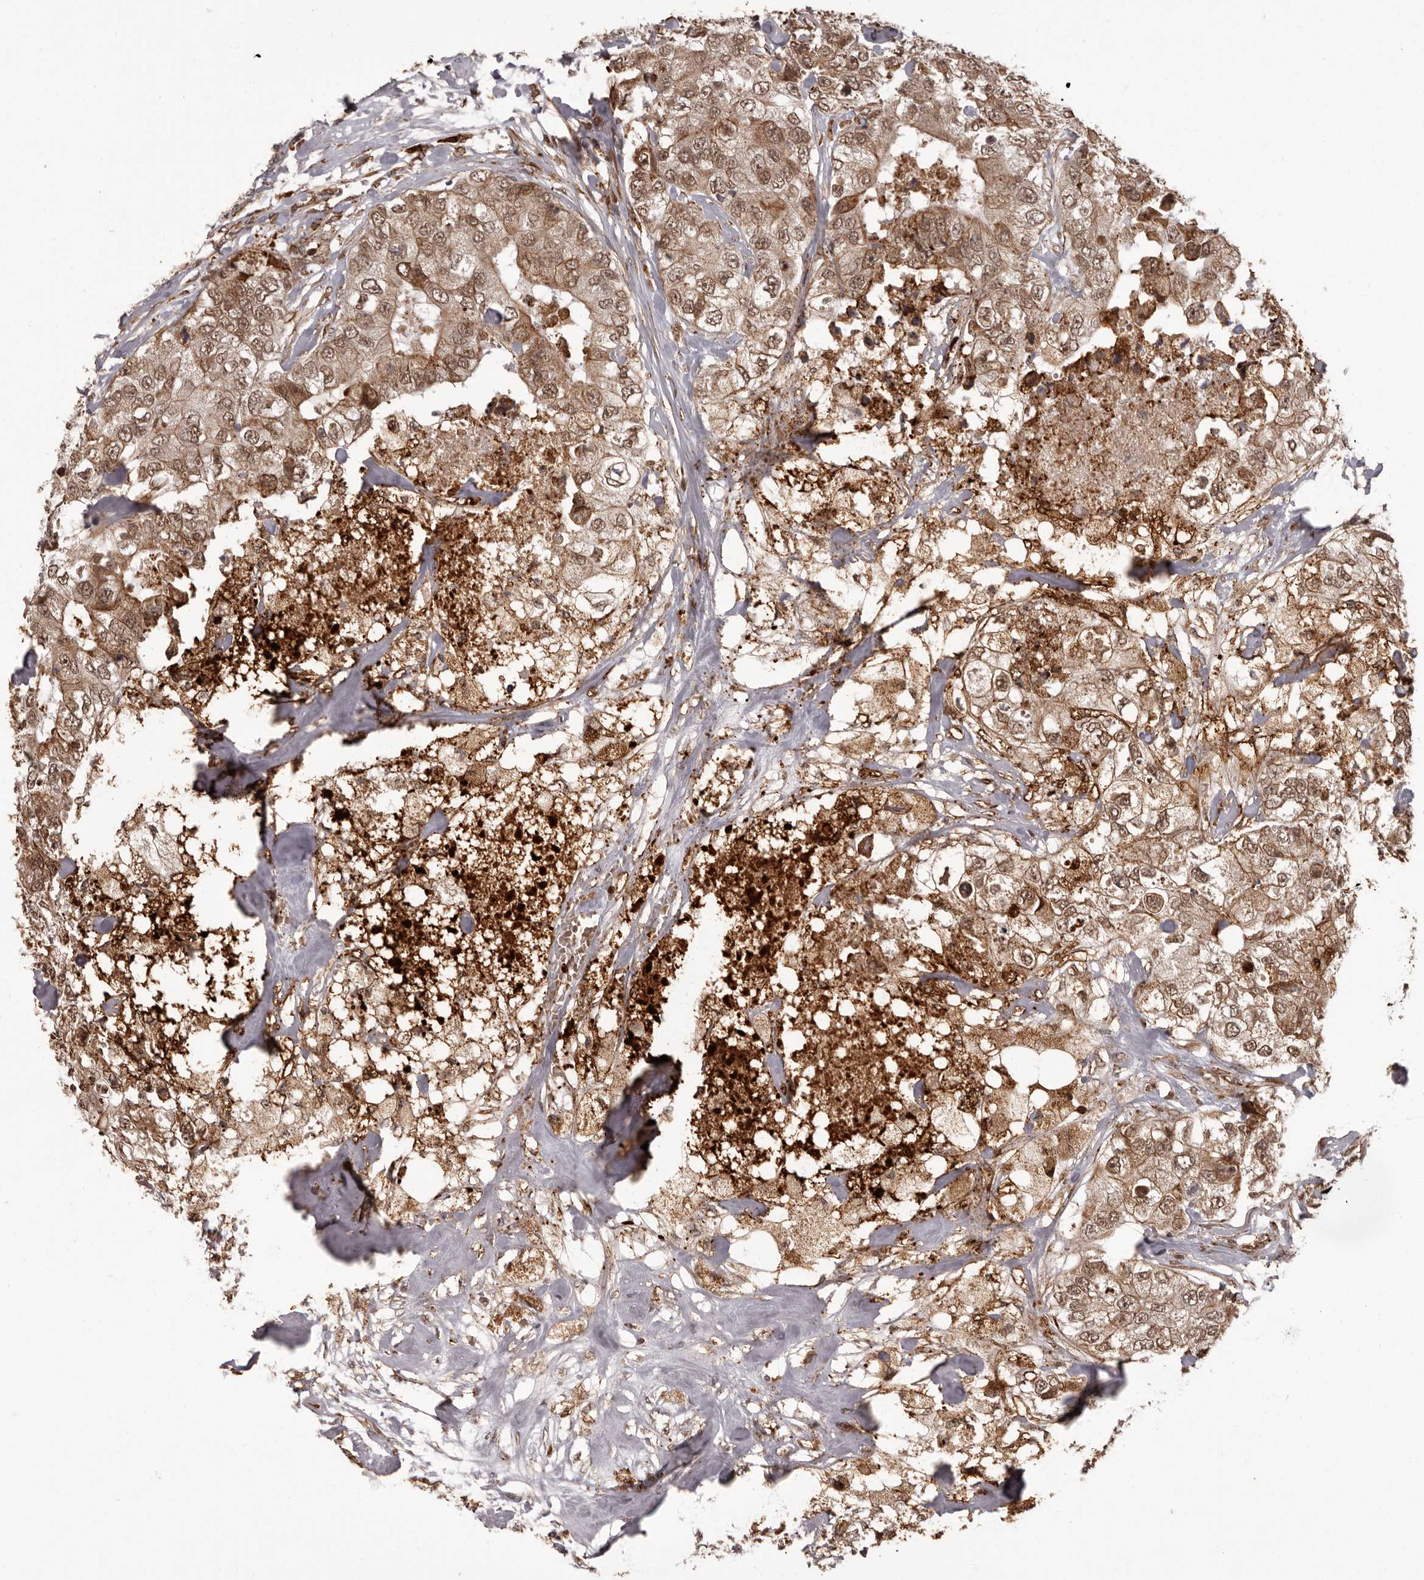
{"staining": {"intensity": "moderate", "quantity": ">75%", "location": "cytoplasmic/membranous,nuclear"}, "tissue": "breast cancer", "cell_type": "Tumor cells", "image_type": "cancer", "snomed": [{"axis": "morphology", "description": "Duct carcinoma"}, {"axis": "topography", "description": "Breast"}], "caption": "Moderate cytoplasmic/membranous and nuclear protein staining is seen in approximately >75% of tumor cells in invasive ductal carcinoma (breast). (Stains: DAB in brown, nuclei in blue, Microscopy: brightfield microscopy at high magnification).", "gene": "IL32", "patient": {"sex": "female", "age": 62}}